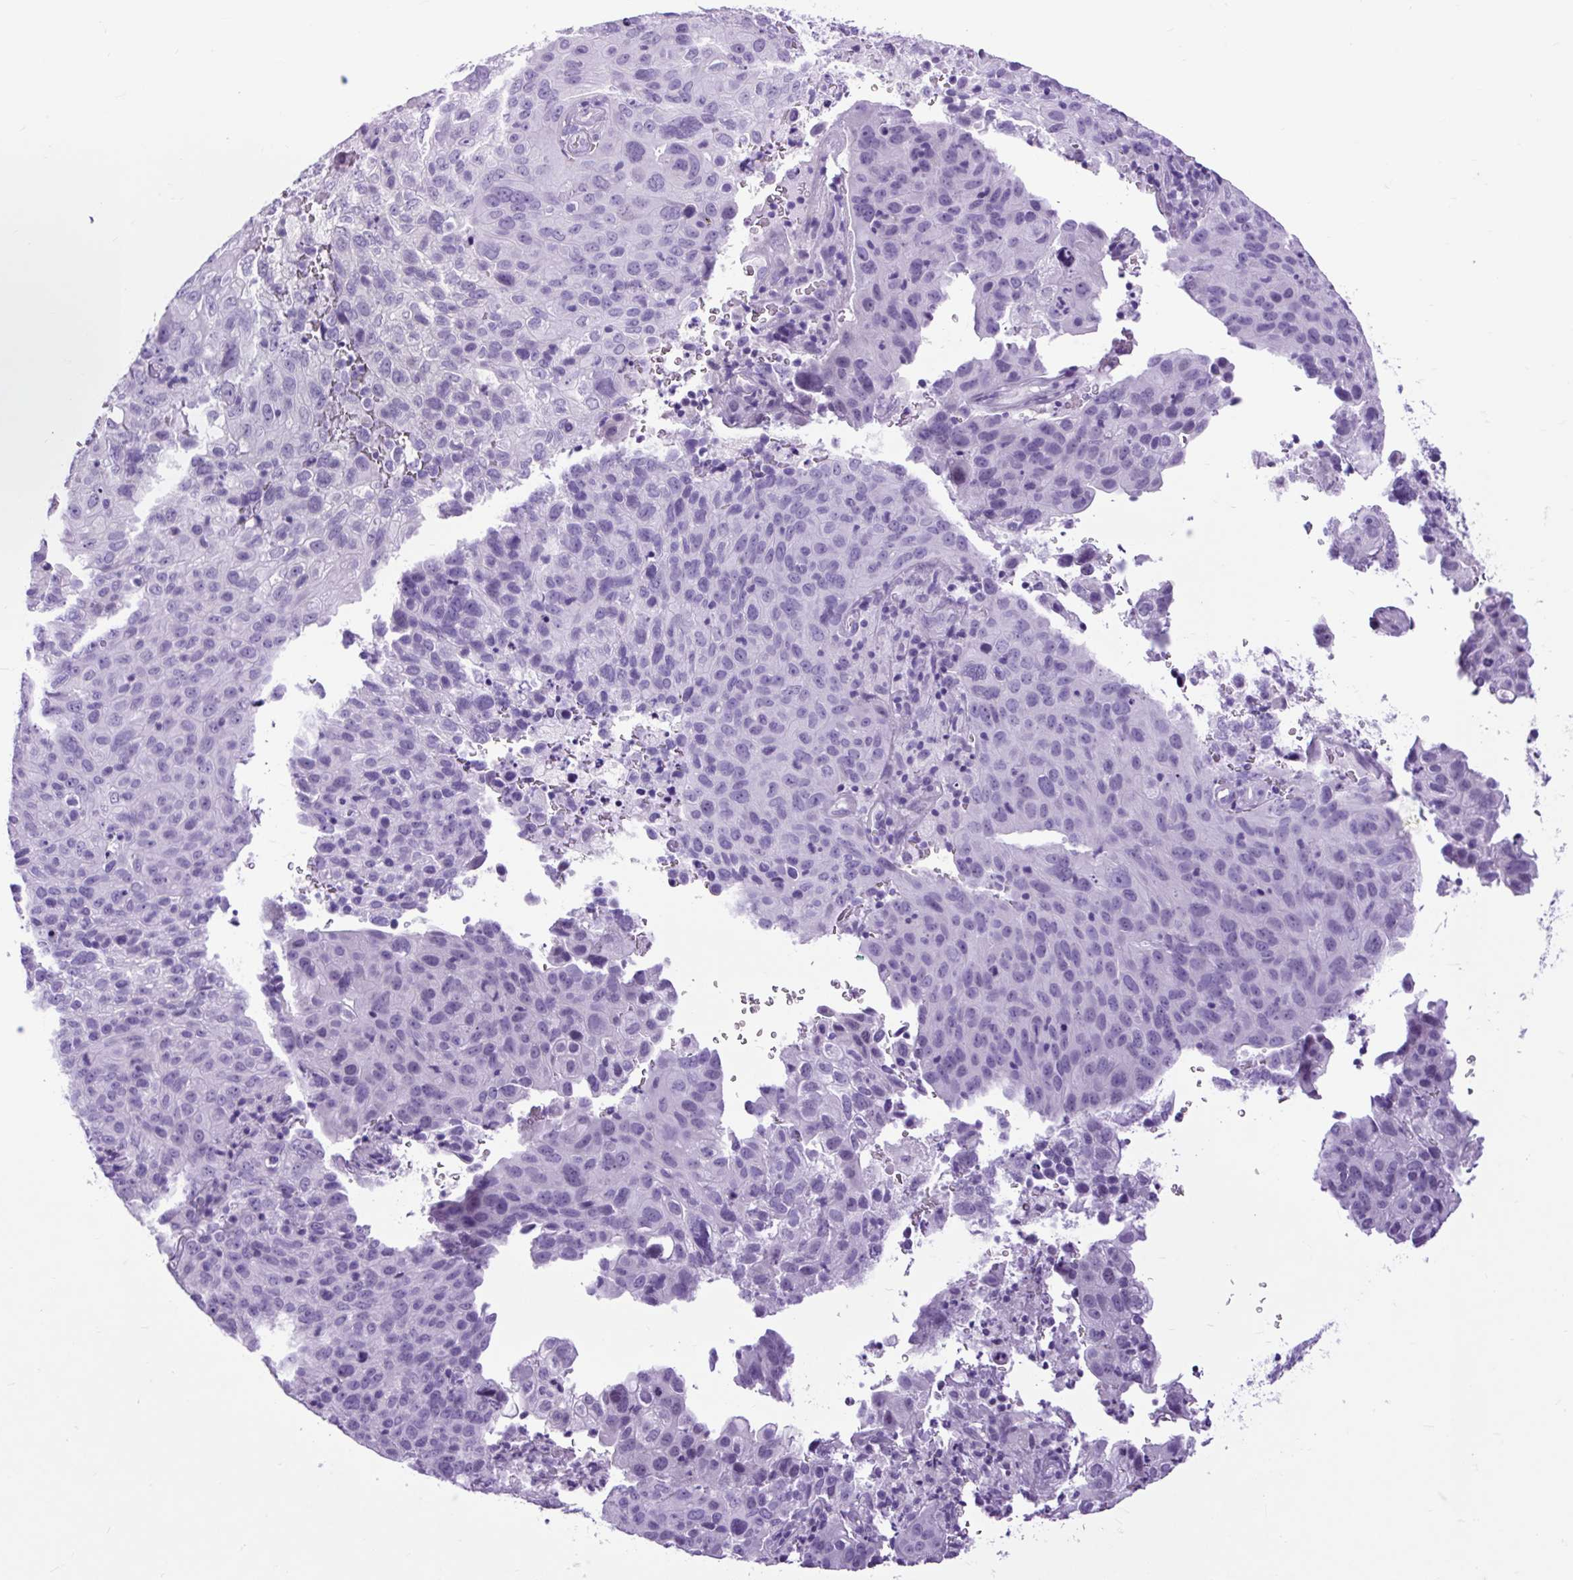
{"staining": {"intensity": "negative", "quantity": "none", "location": "none"}, "tissue": "cervical cancer", "cell_type": "Tumor cells", "image_type": "cancer", "snomed": [{"axis": "morphology", "description": "Squamous cell carcinoma, NOS"}, {"axis": "topography", "description": "Cervix"}], "caption": "The histopathology image reveals no staining of tumor cells in cervical cancer (squamous cell carcinoma). (Immunohistochemistry (ihc), brightfield microscopy, high magnification).", "gene": "DPP6", "patient": {"sex": "female", "age": 44}}